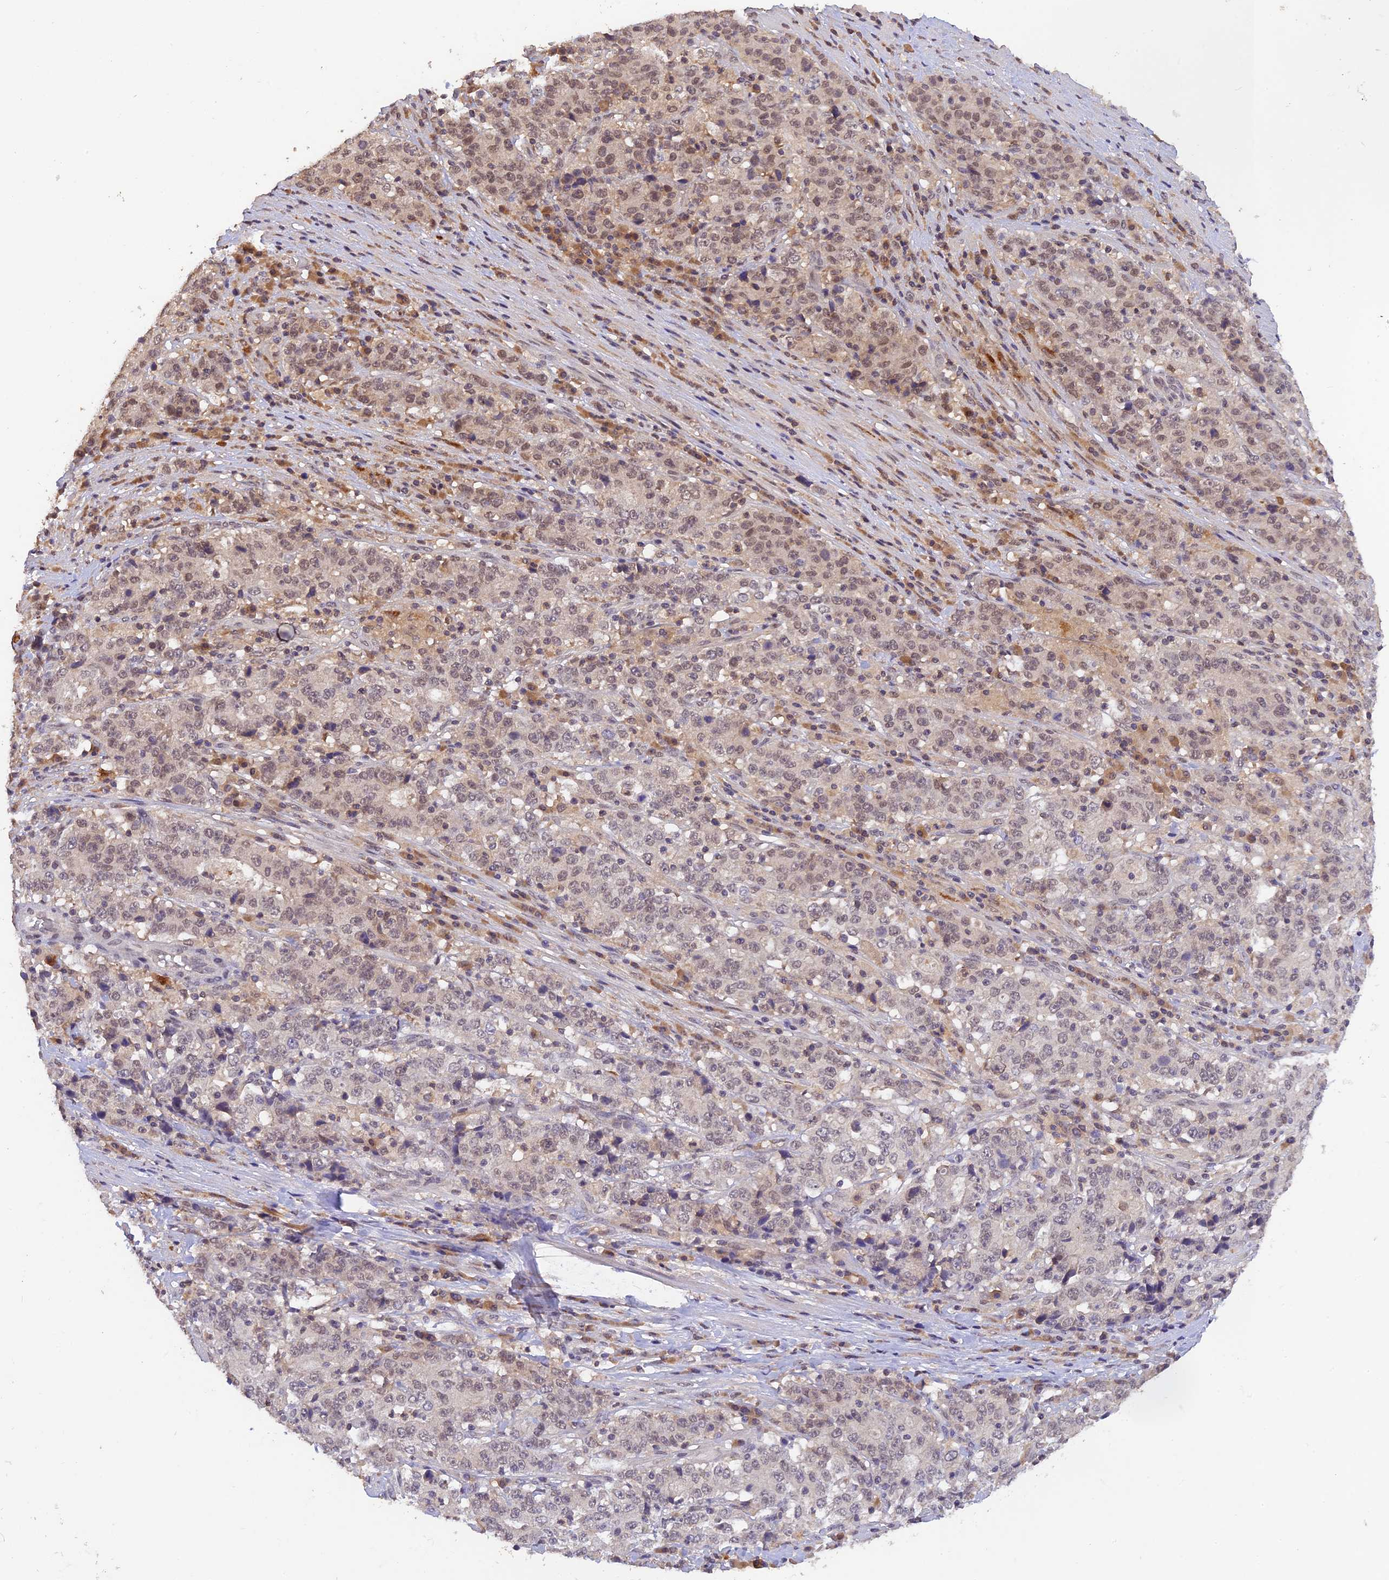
{"staining": {"intensity": "weak", "quantity": "25%-75%", "location": "nuclear"}, "tissue": "stomach cancer", "cell_type": "Tumor cells", "image_type": "cancer", "snomed": [{"axis": "morphology", "description": "Adenocarcinoma, NOS"}, {"axis": "topography", "description": "Stomach"}], "caption": "Weak nuclear protein positivity is seen in about 25%-75% of tumor cells in stomach adenocarcinoma.", "gene": "ZNF436", "patient": {"sex": "male", "age": 59}}